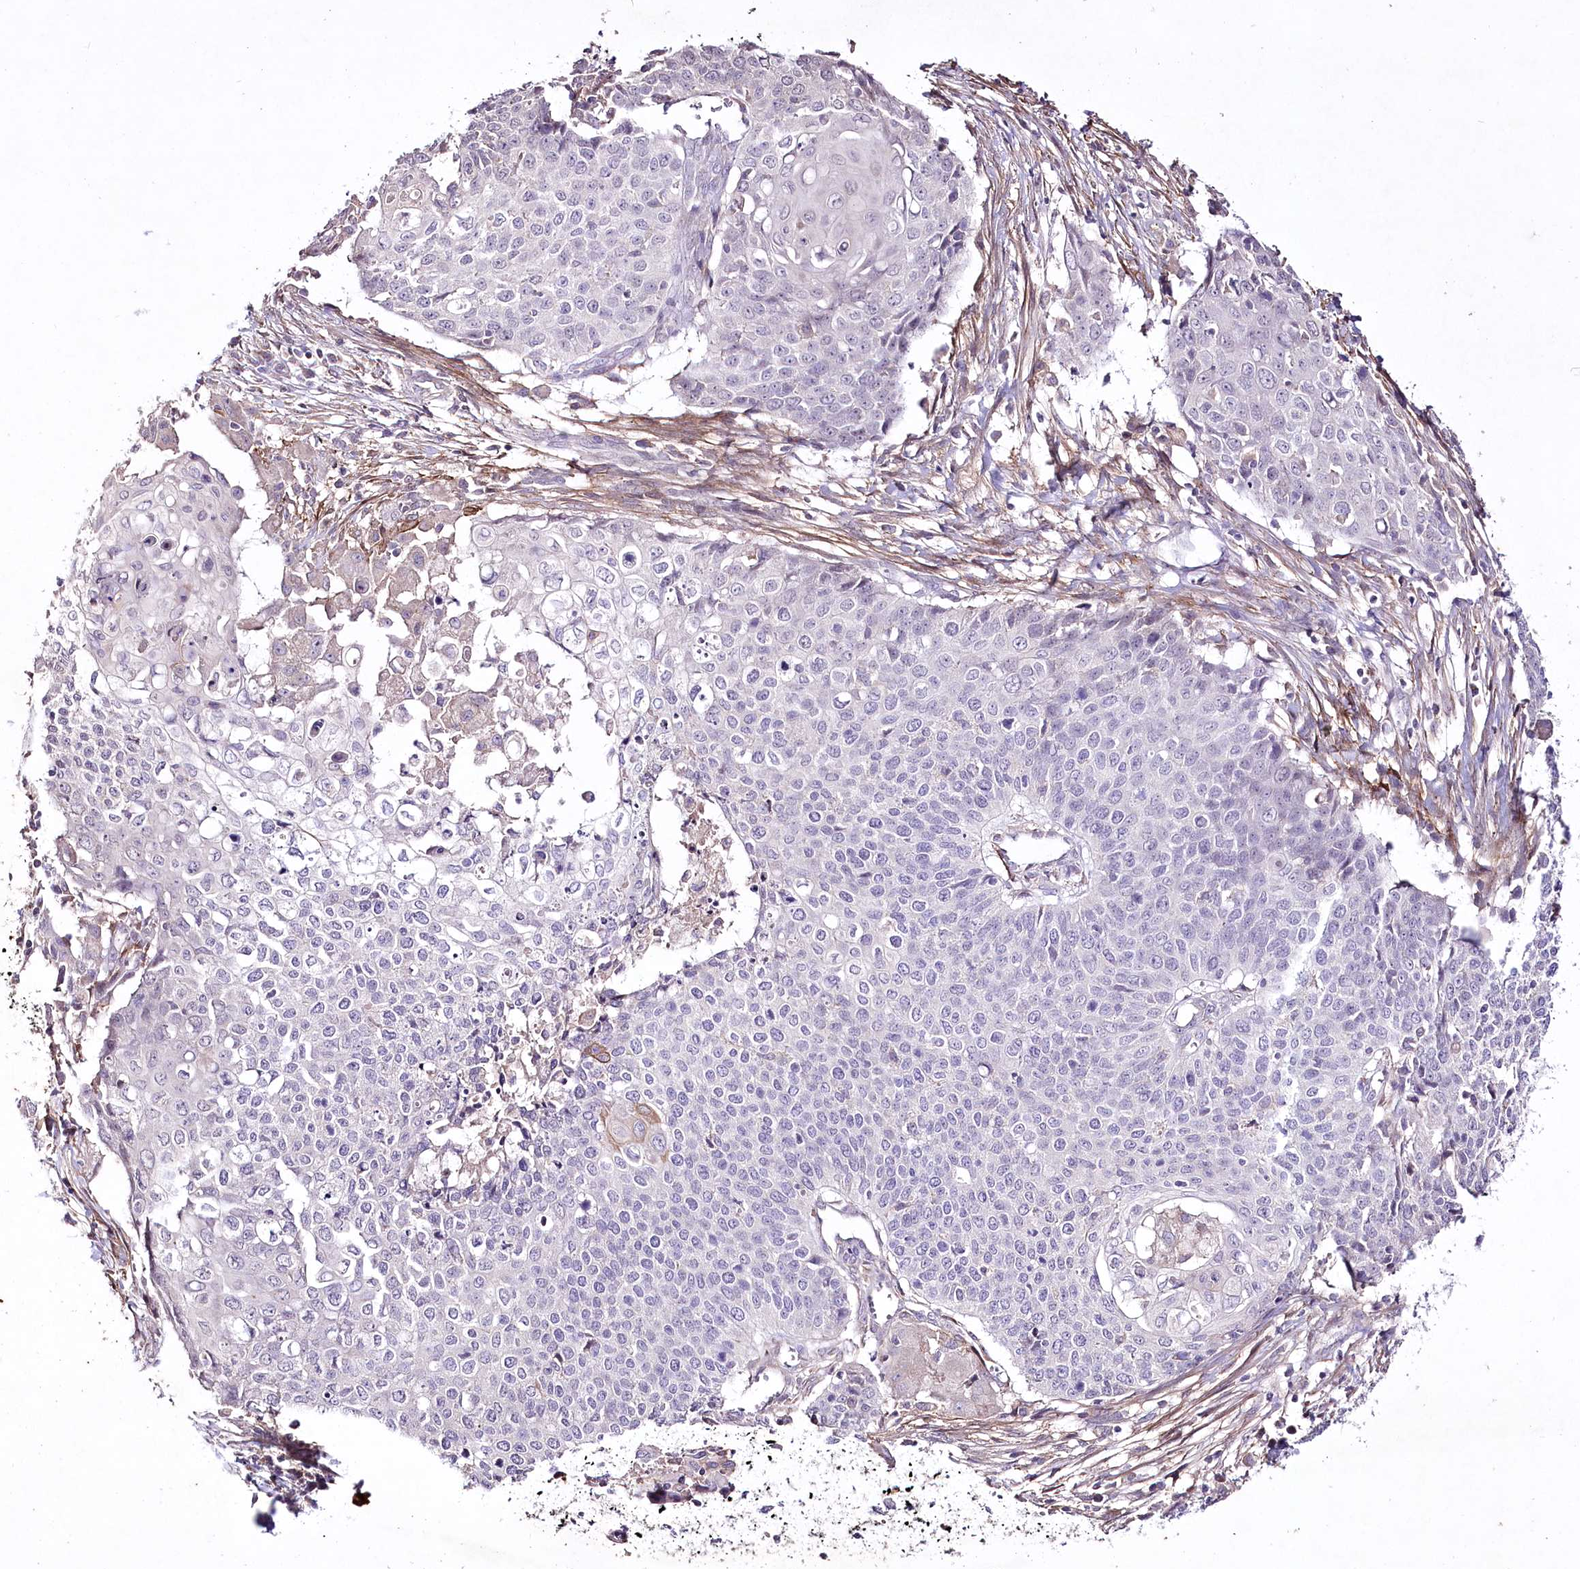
{"staining": {"intensity": "negative", "quantity": "none", "location": "none"}, "tissue": "cervical cancer", "cell_type": "Tumor cells", "image_type": "cancer", "snomed": [{"axis": "morphology", "description": "Squamous cell carcinoma, NOS"}, {"axis": "topography", "description": "Cervix"}], "caption": "The immunohistochemistry histopathology image has no significant staining in tumor cells of squamous cell carcinoma (cervical) tissue.", "gene": "ENPP1", "patient": {"sex": "female", "age": 39}}